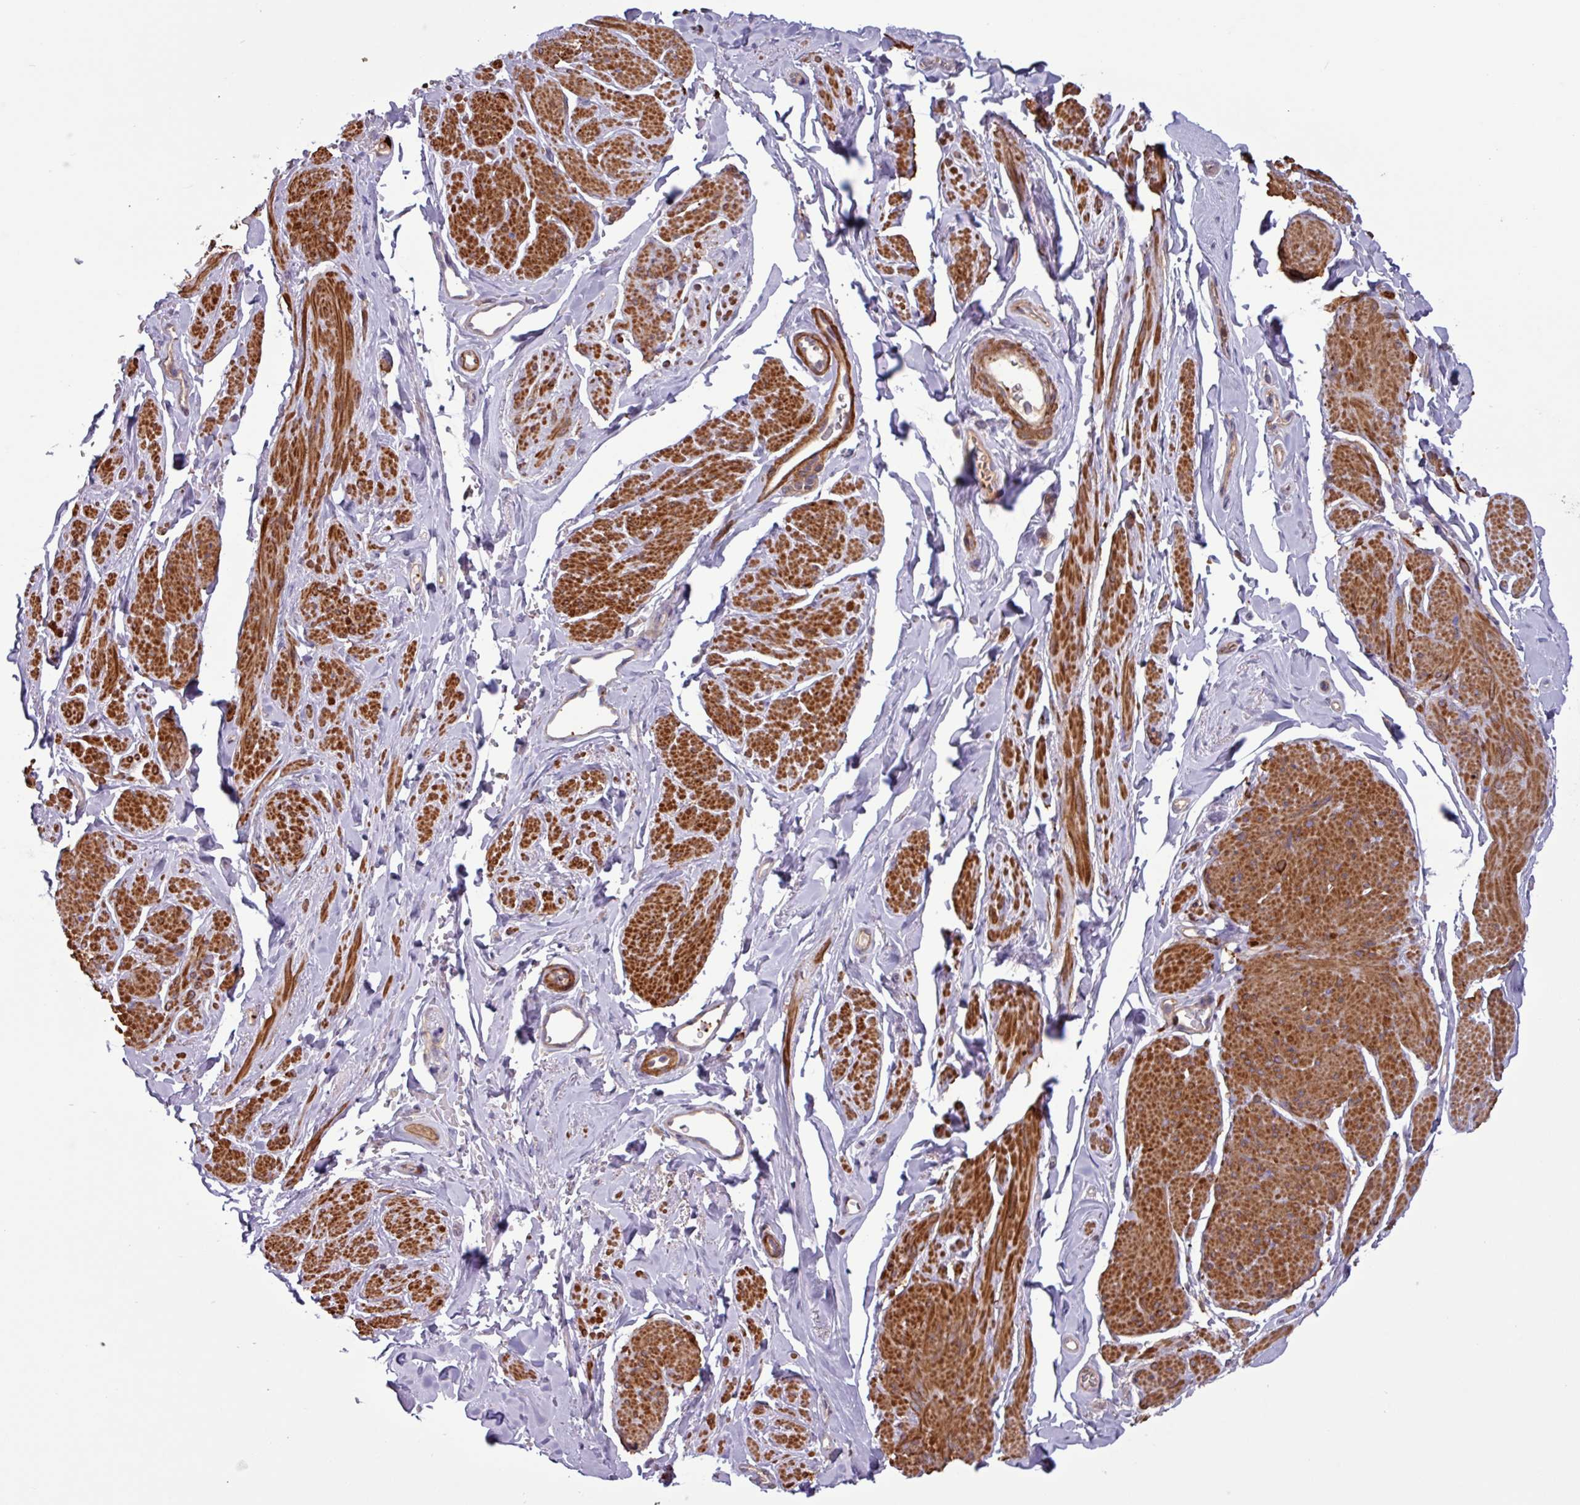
{"staining": {"intensity": "strong", "quantity": "25%-75%", "location": "cytoplasmic/membranous"}, "tissue": "smooth muscle", "cell_type": "Smooth muscle cells", "image_type": "normal", "snomed": [{"axis": "morphology", "description": "Normal tissue, NOS"}, {"axis": "topography", "description": "Smooth muscle"}, {"axis": "topography", "description": "Peripheral nerve tissue"}], "caption": "Immunohistochemistry (IHC) photomicrograph of benign smooth muscle stained for a protein (brown), which demonstrates high levels of strong cytoplasmic/membranous staining in about 25%-75% of smooth muscle cells.", "gene": "PCED1A", "patient": {"sex": "male", "age": 69}}